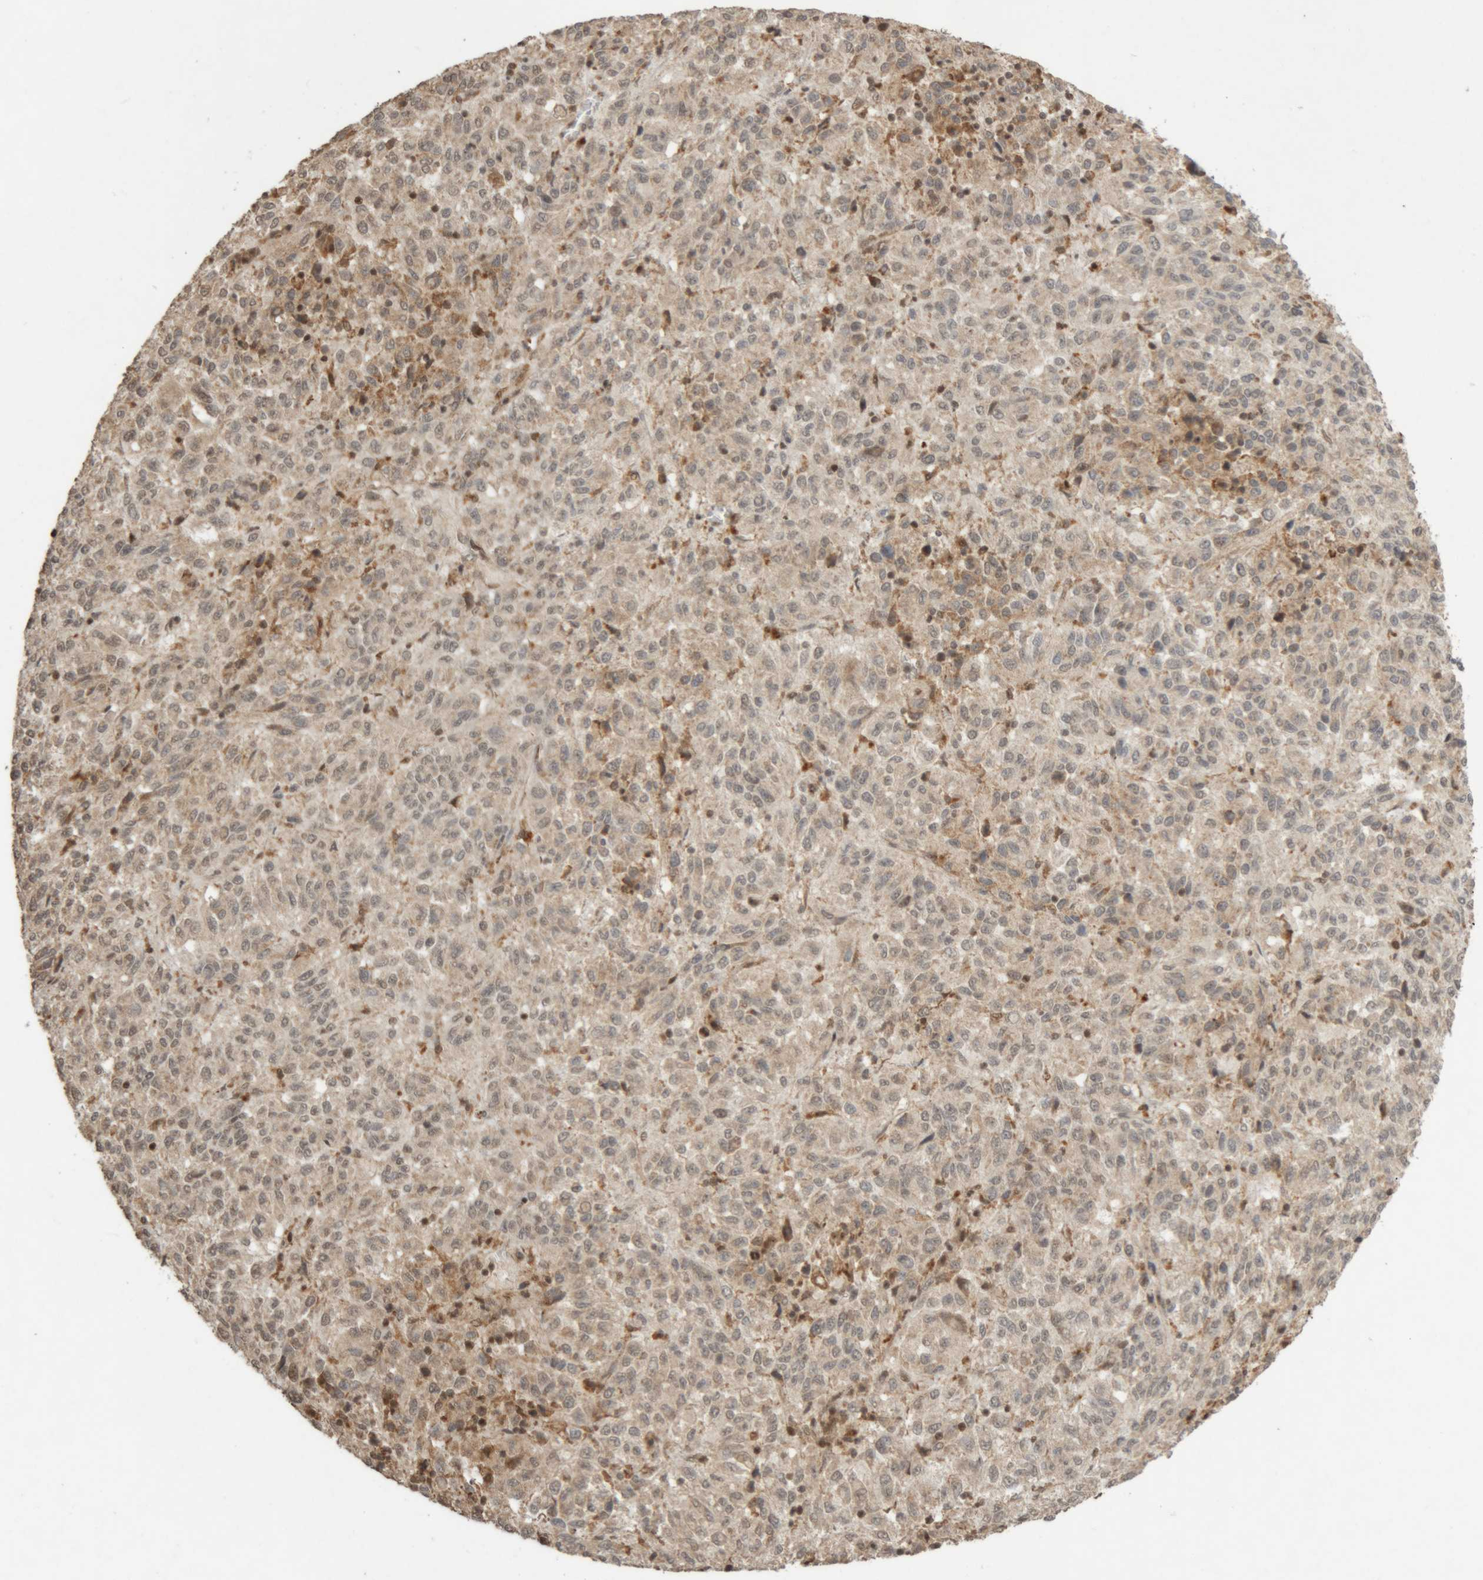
{"staining": {"intensity": "weak", "quantity": "25%-75%", "location": "cytoplasmic/membranous,nuclear"}, "tissue": "melanoma", "cell_type": "Tumor cells", "image_type": "cancer", "snomed": [{"axis": "morphology", "description": "Malignant melanoma, Metastatic site"}, {"axis": "topography", "description": "Lung"}], "caption": "Malignant melanoma (metastatic site) was stained to show a protein in brown. There is low levels of weak cytoplasmic/membranous and nuclear expression in about 25%-75% of tumor cells. The staining was performed using DAB (3,3'-diaminobenzidine) to visualize the protein expression in brown, while the nuclei were stained in blue with hematoxylin (Magnification: 20x).", "gene": "KEAP1", "patient": {"sex": "male", "age": 64}}